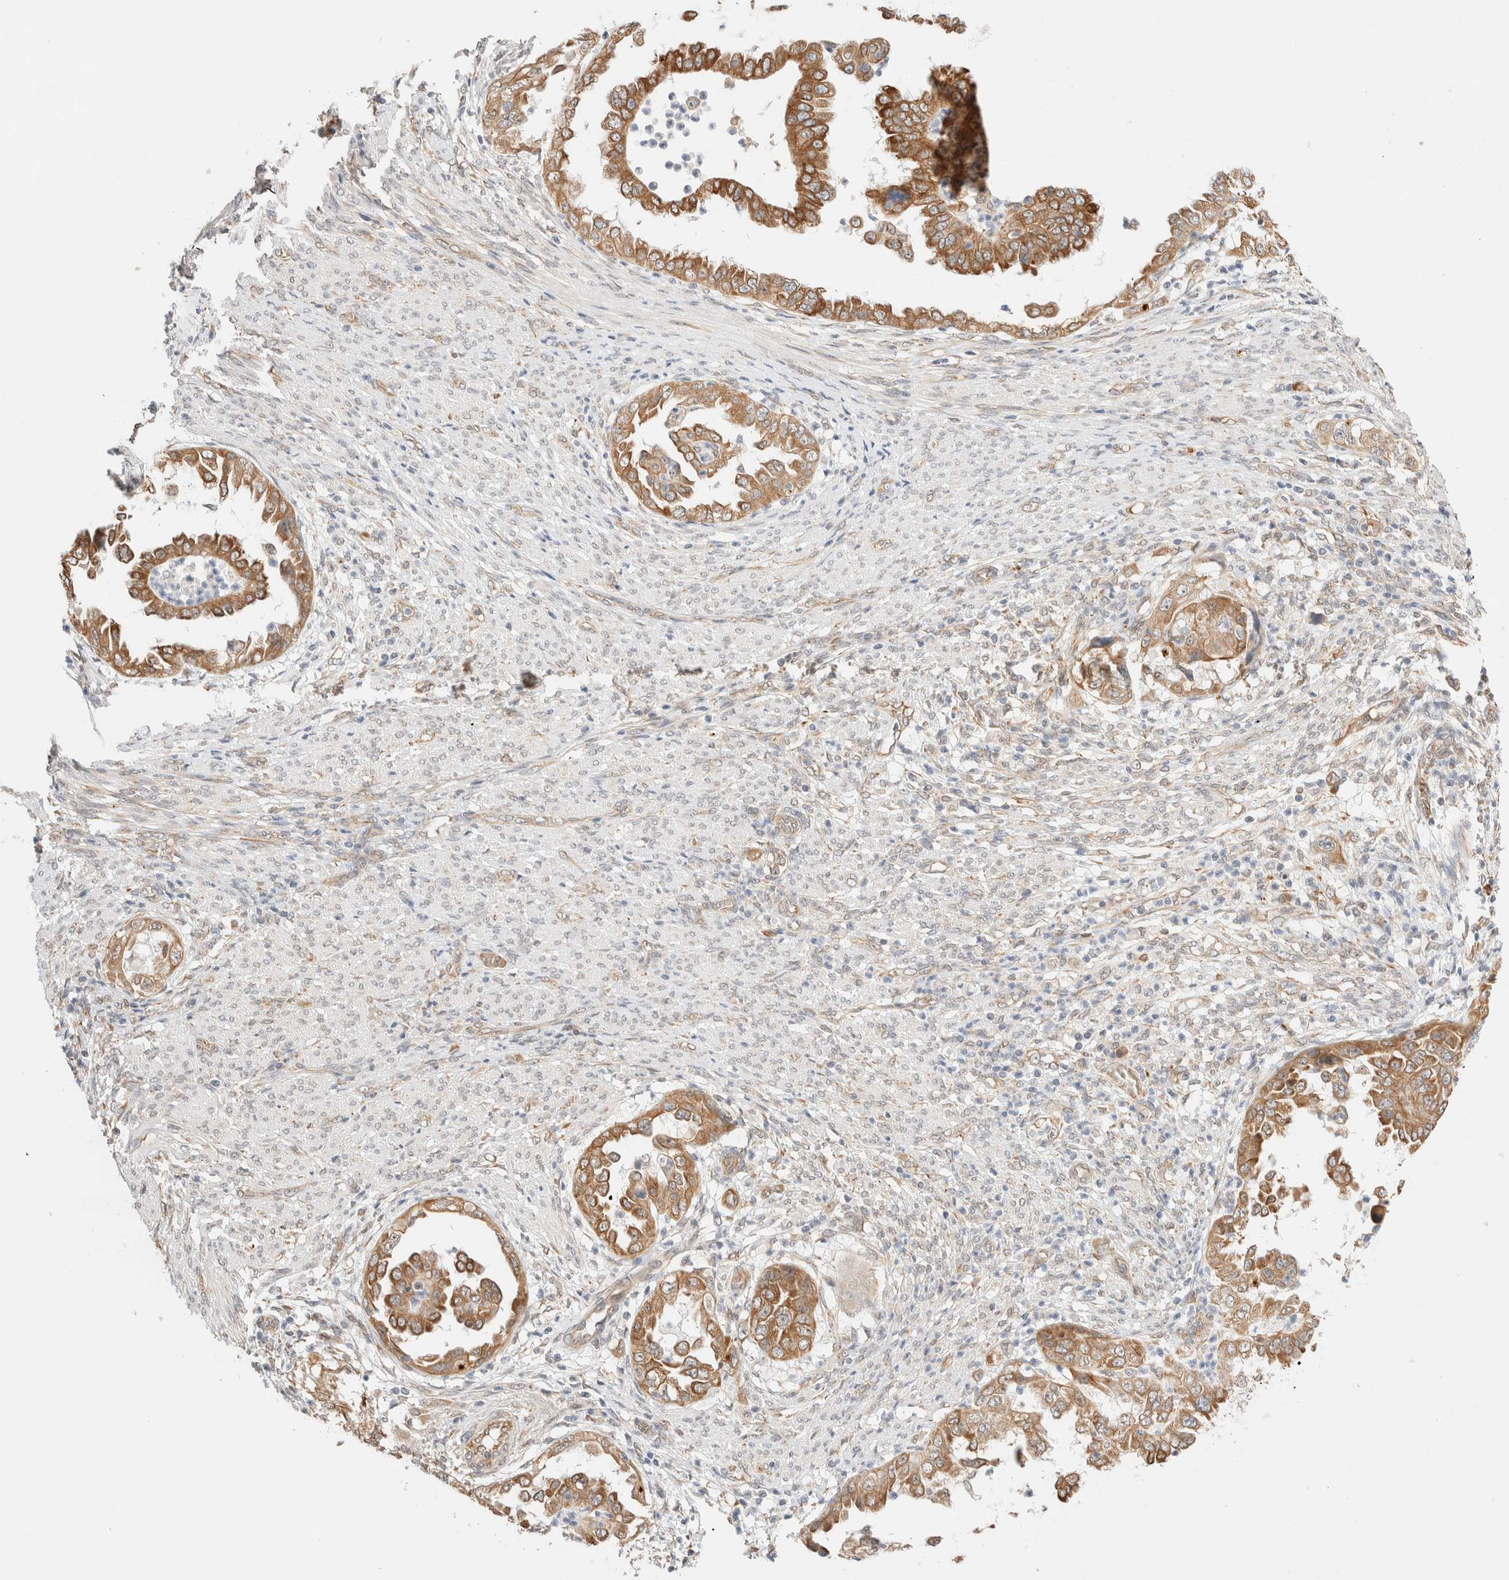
{"staining": {"intensity": "moderate", "quantity": ">75%", "location": "cytoplasmic/membranous"}, "tissue": "endometrial cancer", "cell_type": "Tumor cells", "image_type": "cancer", "snomed": [{"axis": "morphology", "description": "Adenocarcinoma, NOS"}, {"axis": "topography", "description": "Endometrium"}], "caption": "About >75% of tumor cells in endometrial cancer exhibit moderate cytoplasmic/membranous protein staining as visualized by brown immunohistochemical staining.", "gene": "SYVN1", "patient": {"sex": "female", "age": 85}}